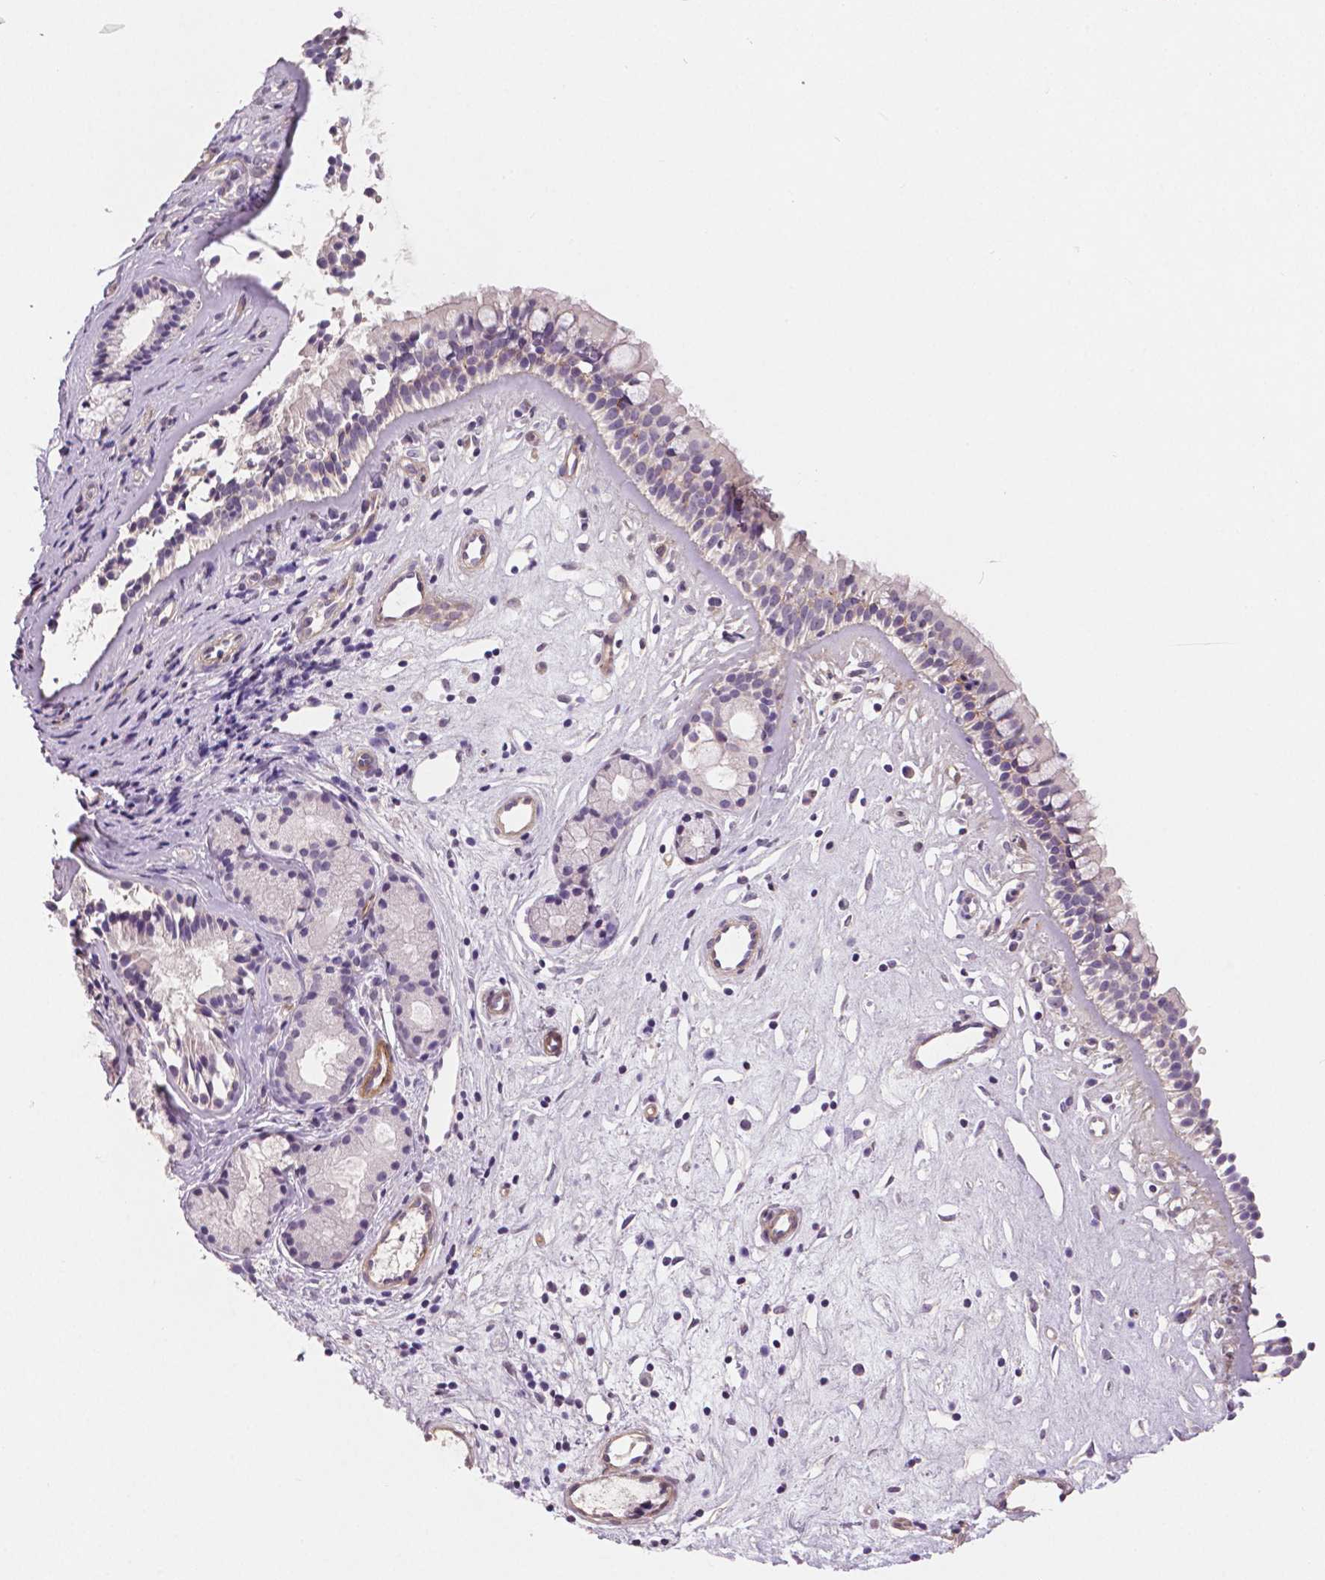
{"staining": {"intensity": "negative", "quantity": "none", "location": "none"}, "tissue": "nasopharynx", "cell_type": "Respiratory epithelial cells", "image_type": "normal", "snomed": [{"axis": "morphology", "description": "Normal tissue, NOS"}, {"axis": "topography", "description": "Nasopharynx"}], "caption": "Respiratory epithelial cells are negative for brown protein staining in normal nasopharynx. (DAB immunohistochemistry (IHC), high magnification).", "gene": "FLT1", "patient": {"sex": "female", "age": 52}}